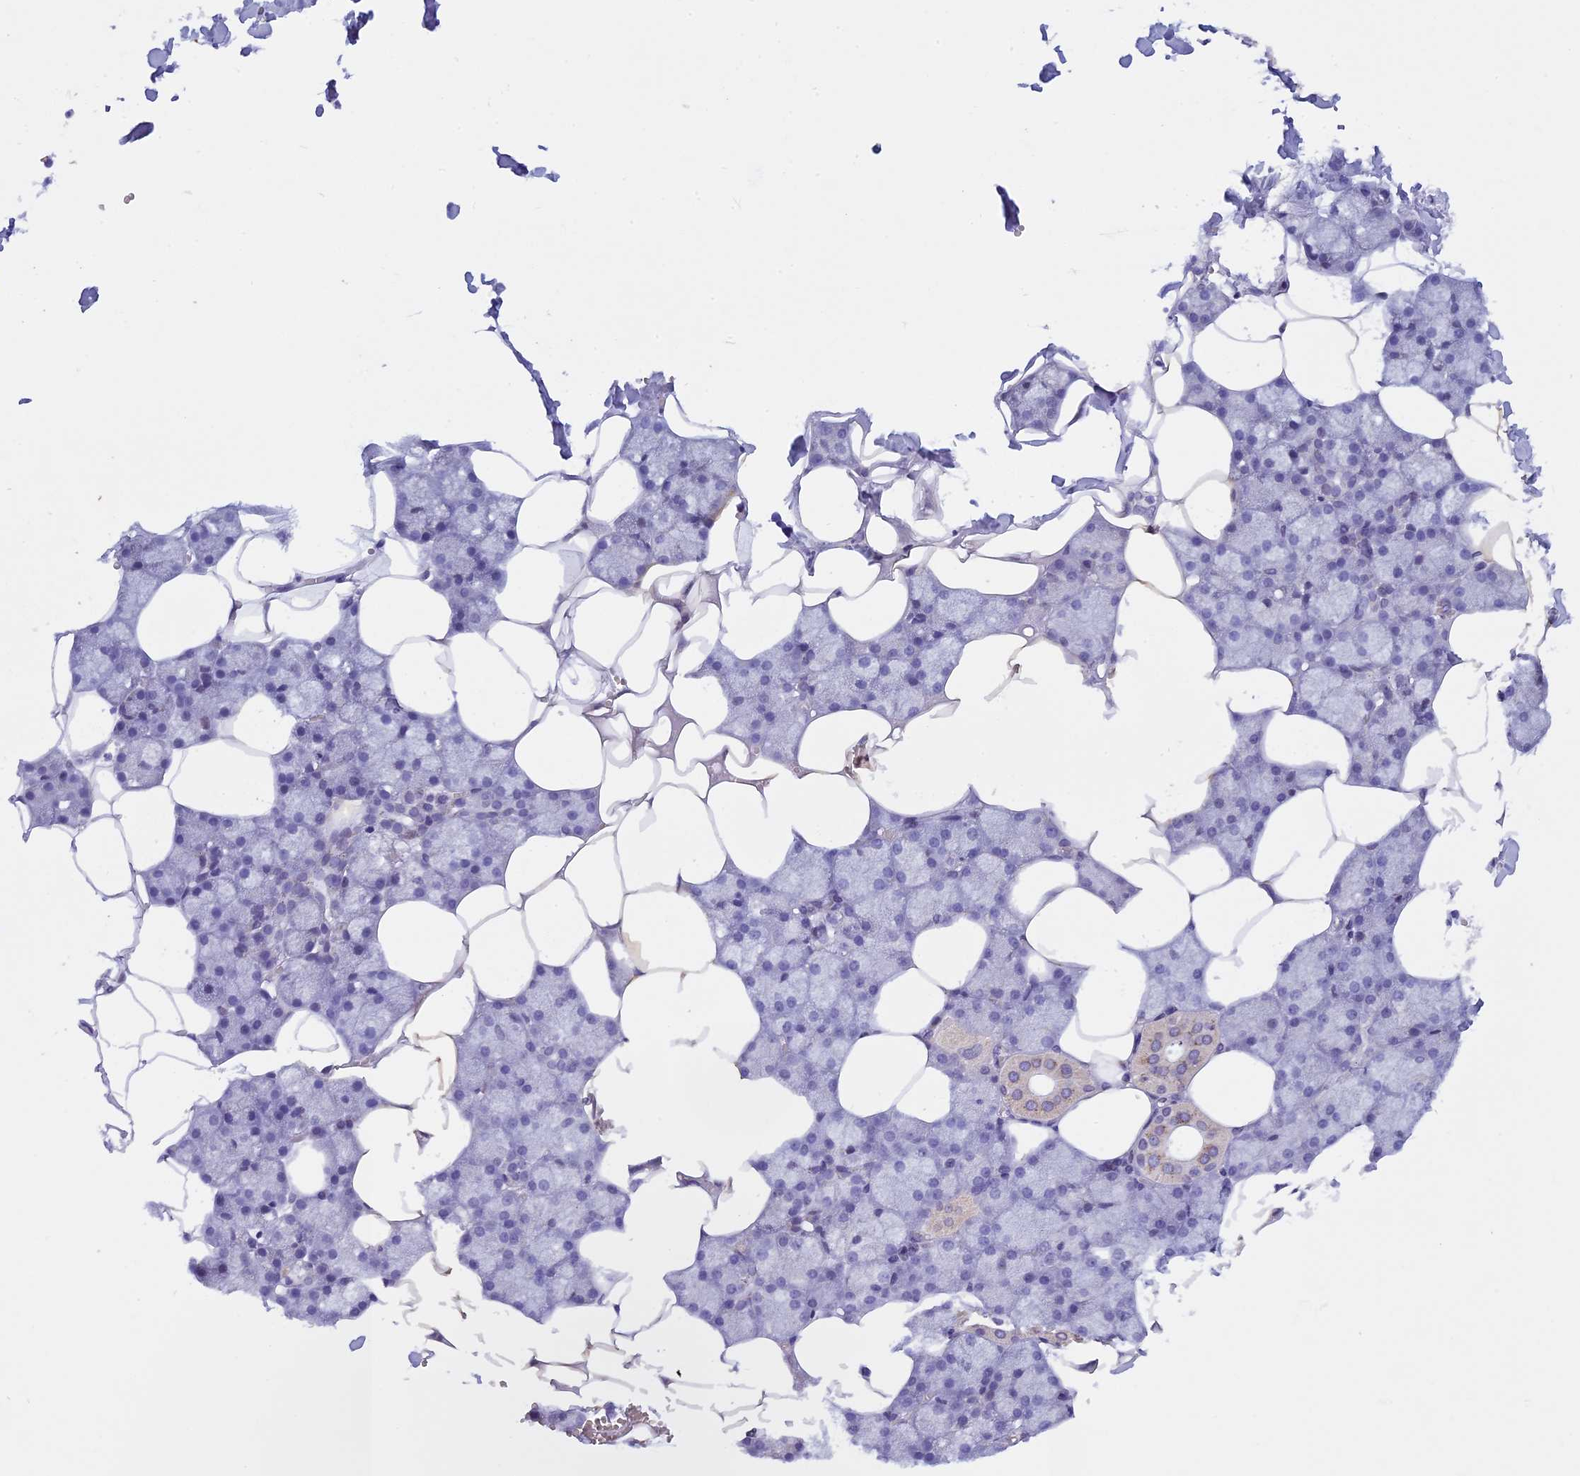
{"staining": {"intensity": "moderate", "quantity": "<25%", "location": "cytoplasmic/membranous"}, "tissue": "salivary gland", "cell_type": "Glandular cells", "image_type": "normal", "snomed": [{"axis": "morphology", "description": "Normal tissue, NOS"}, {"axis": "topography", "description": "Salivary gland"}], "caption": "IHC (DAB) staining of unremarkable salivary gland displays moderate cytoplasmic/membranous protein positivity in approximately <25% of glandular cells. (brown staining indicates protein expression, while blue staining denotes nuclei).", "gene": "ZNF317", "patient": {"sex": "male", "age": 62}}